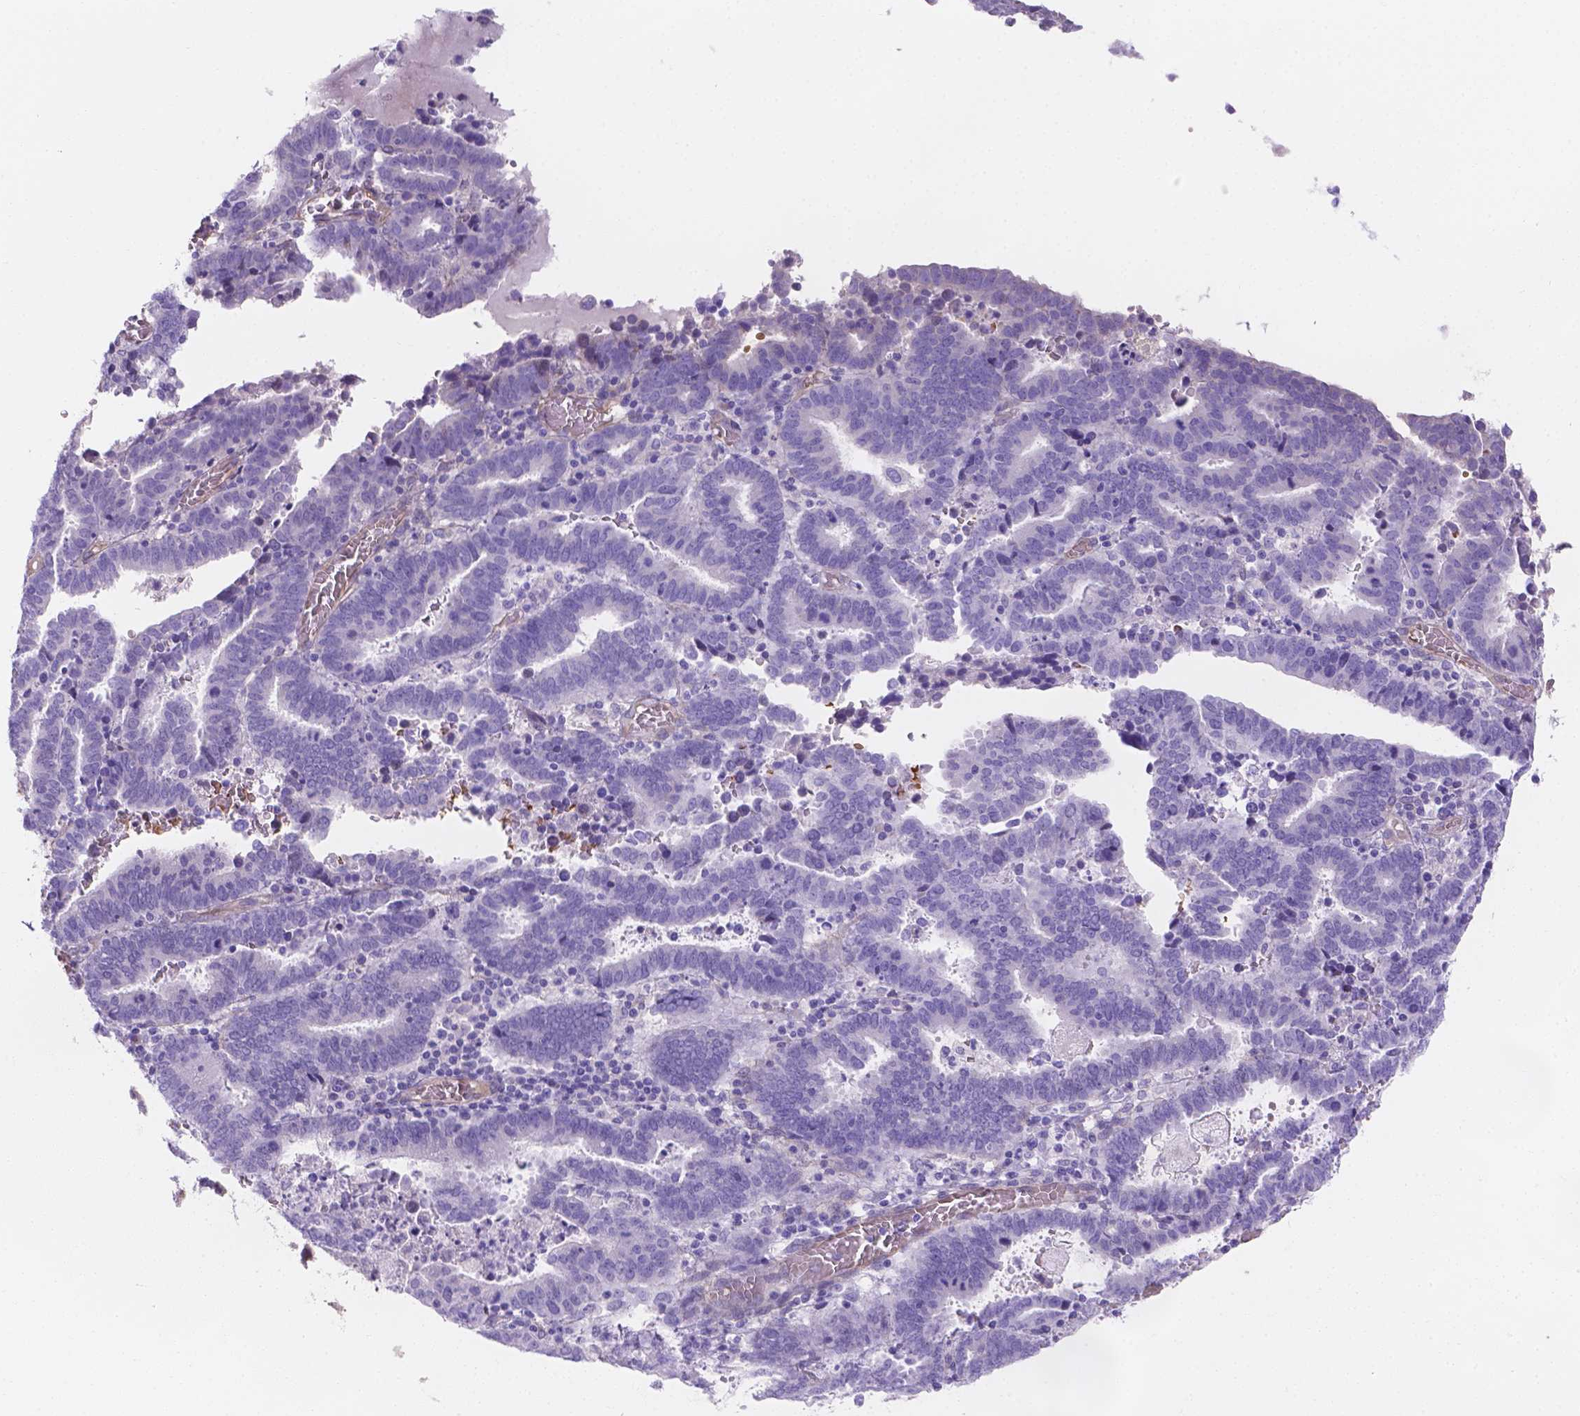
{"staining": {"intensity": "negative", "quantity": "none", "location": "none"}, "tissue": "endometrial cancer", "cell_type": "Tumor cells", "image_type": "cancer", "snomed": [{"axis": "morphology", "description": "Adenocarcinoma, NOS"}, {"axis": "topography", "description": "Uterus"}], "caption": "The histopathology image exhibits no significant staining in tumor cells of endometrial cancer.", "gene": "SLC40A1", "patient": {"sex": "female", "age": 83}}